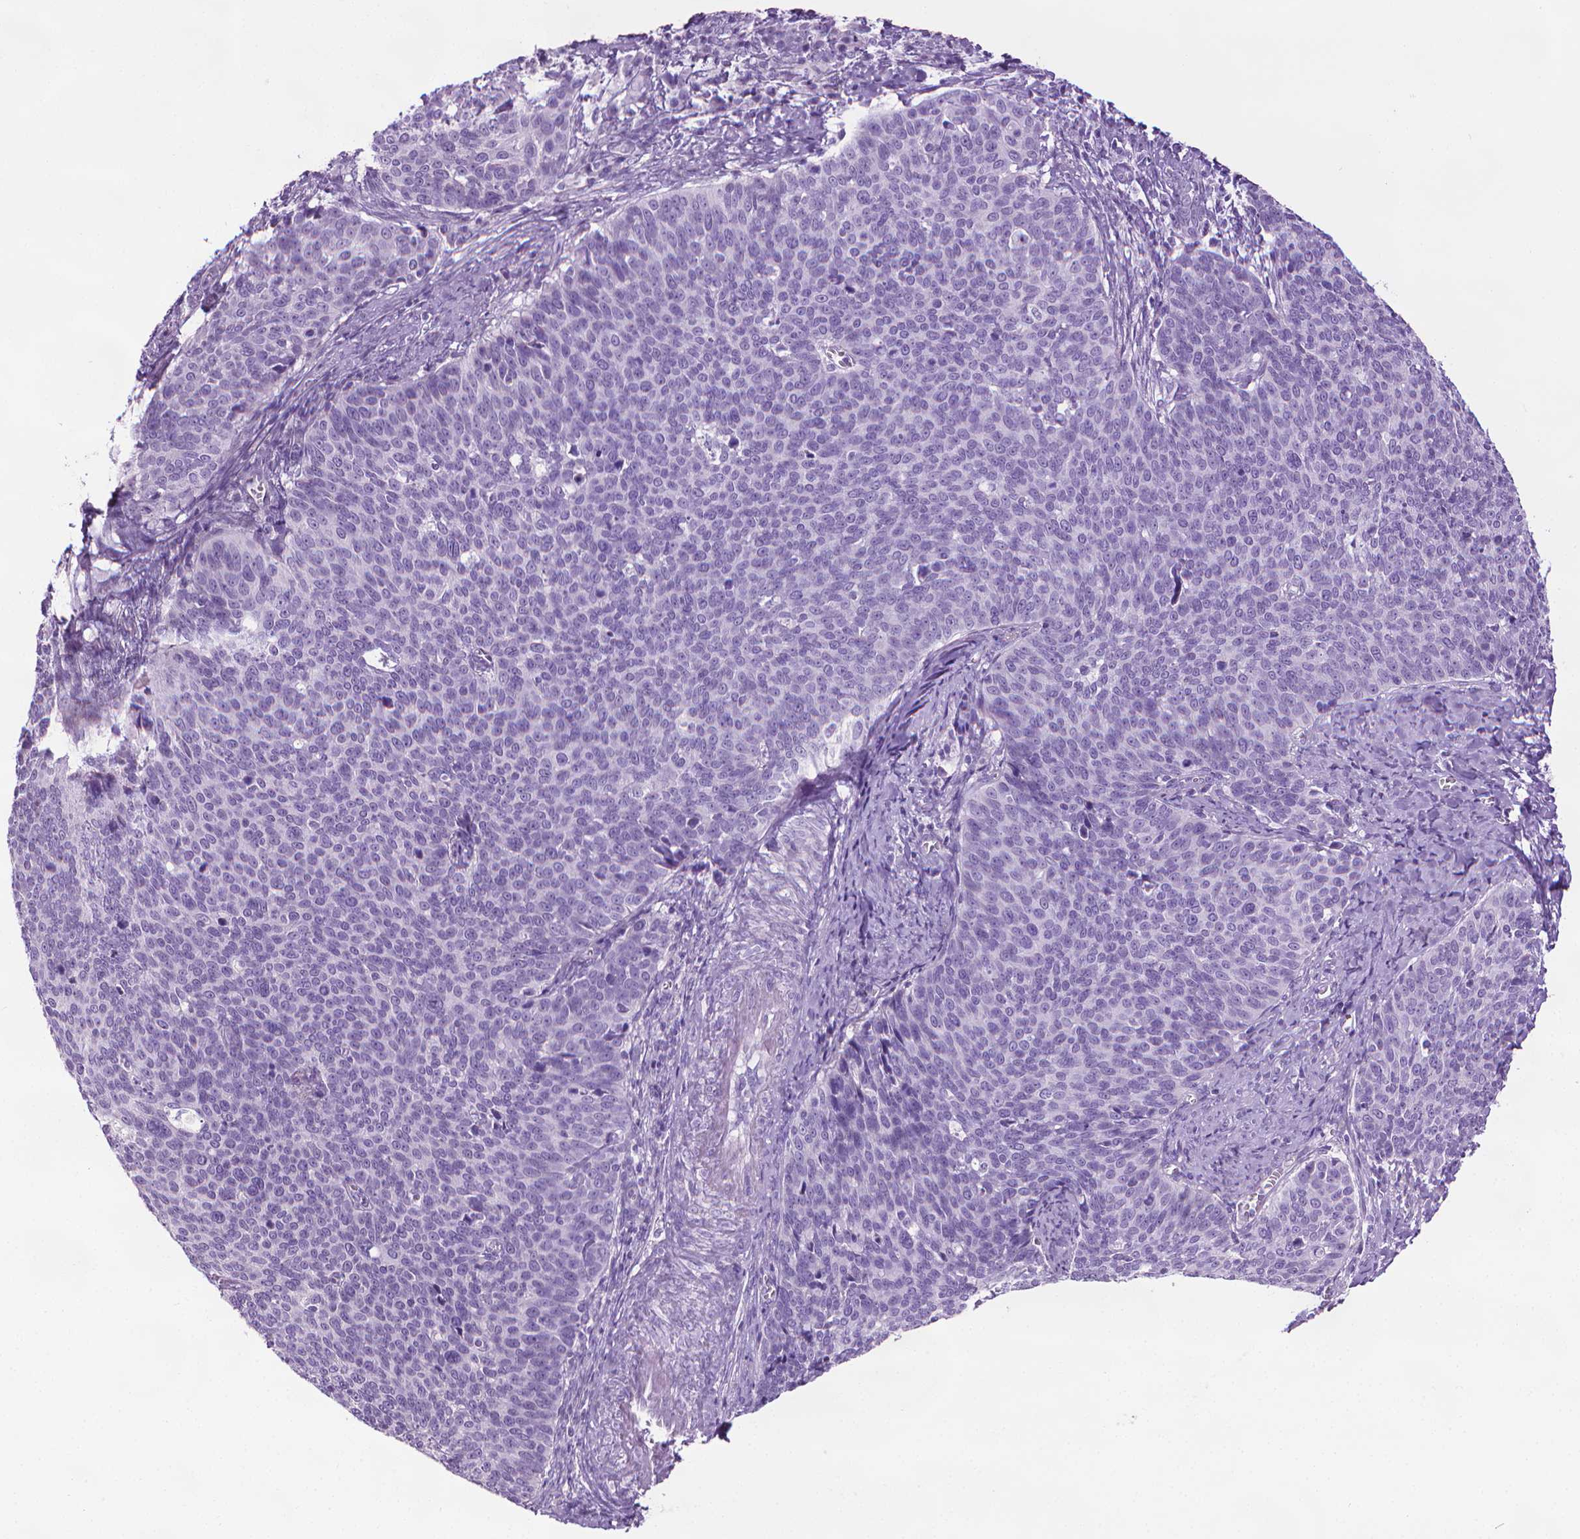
{"staining": {"intensity": "negative", "quantity": "none", "location": "none"}, "tissue": "cervical cancer", "cell_type": "Tumor cells", "image_type": "cancer", "snomed": [{"axis": "morphology", "description": "Normal tissue, NOS"}, {"axis": "morphology", "description": "Squamous cell carcinoma, NOS"}, {"axis": "topography", "description": "Cervix"}], "caption": "Immunohistochemical staining of cervical cancer (squamous cell carcinoma) reveals no significant expression in tumor cells.", "gene": "DNAI7", "patient": {"sex": "female", "age": 39}}